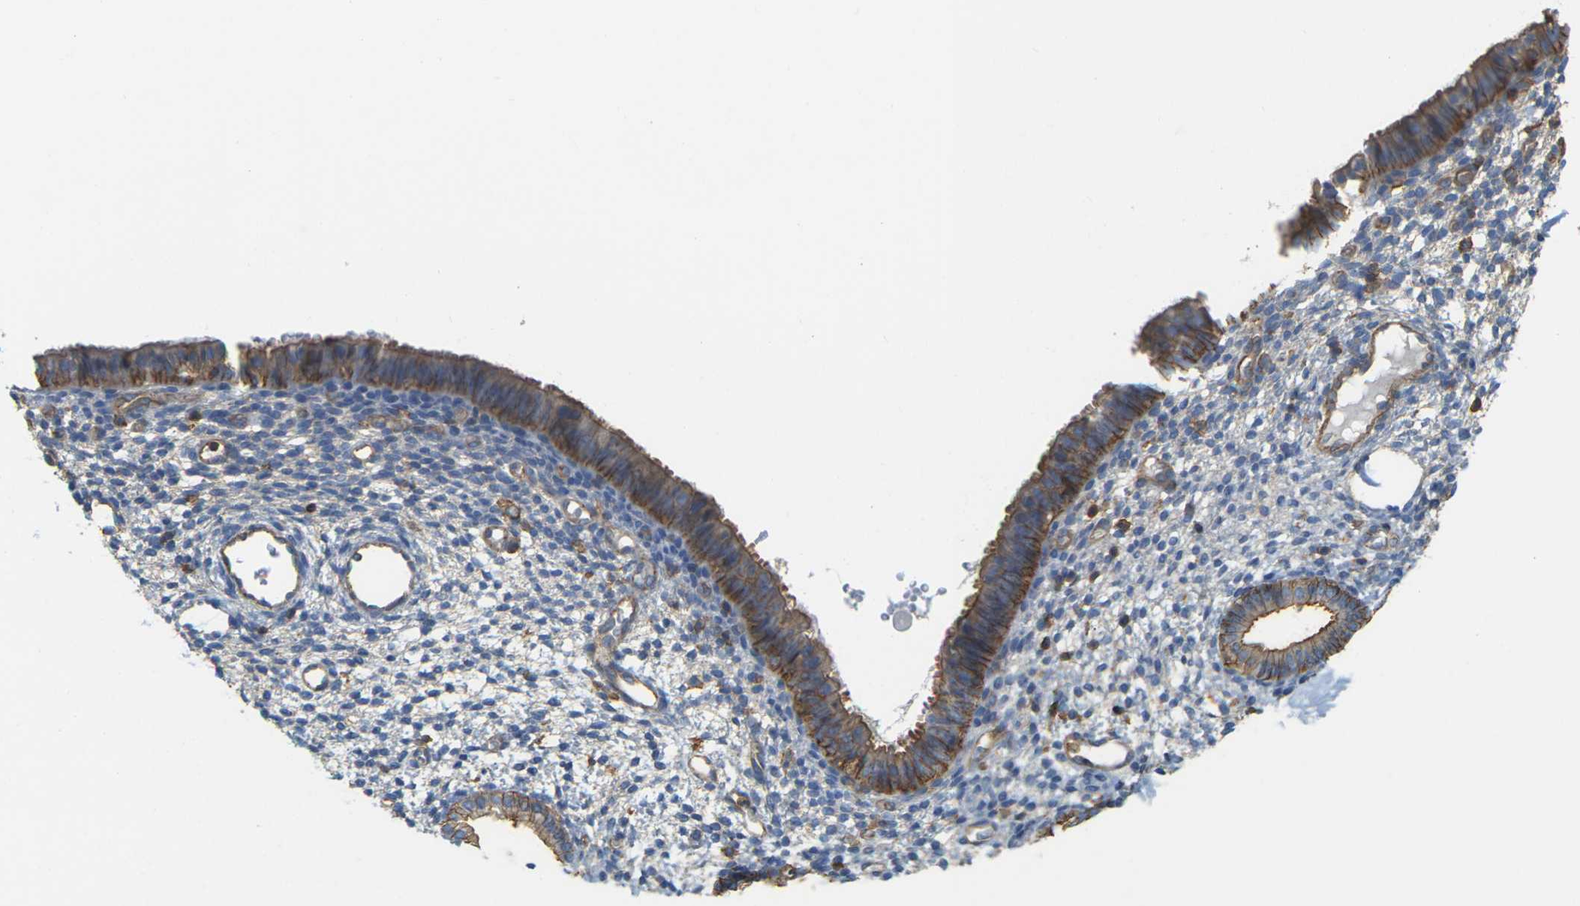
{"staining": {"intensity": "negative", "quantity": "none", "location": "none"}, "tissue": "endometrium", "cell_type": "Cells in endometrial stroma", "image_type": "normal", "snomed": [{"axis": "morphology", "description": "Normal tissue, NOS"}, {"axis": "topography", "description": "Endometrium"}], "caption": "High power microscopy histopathology image of an IHC image of benign endometrium, revealing no significant positivity in cells in endometrial stroma.", "gene": "IQGAP1", "patient": {"sex": "female", "age": 61}}